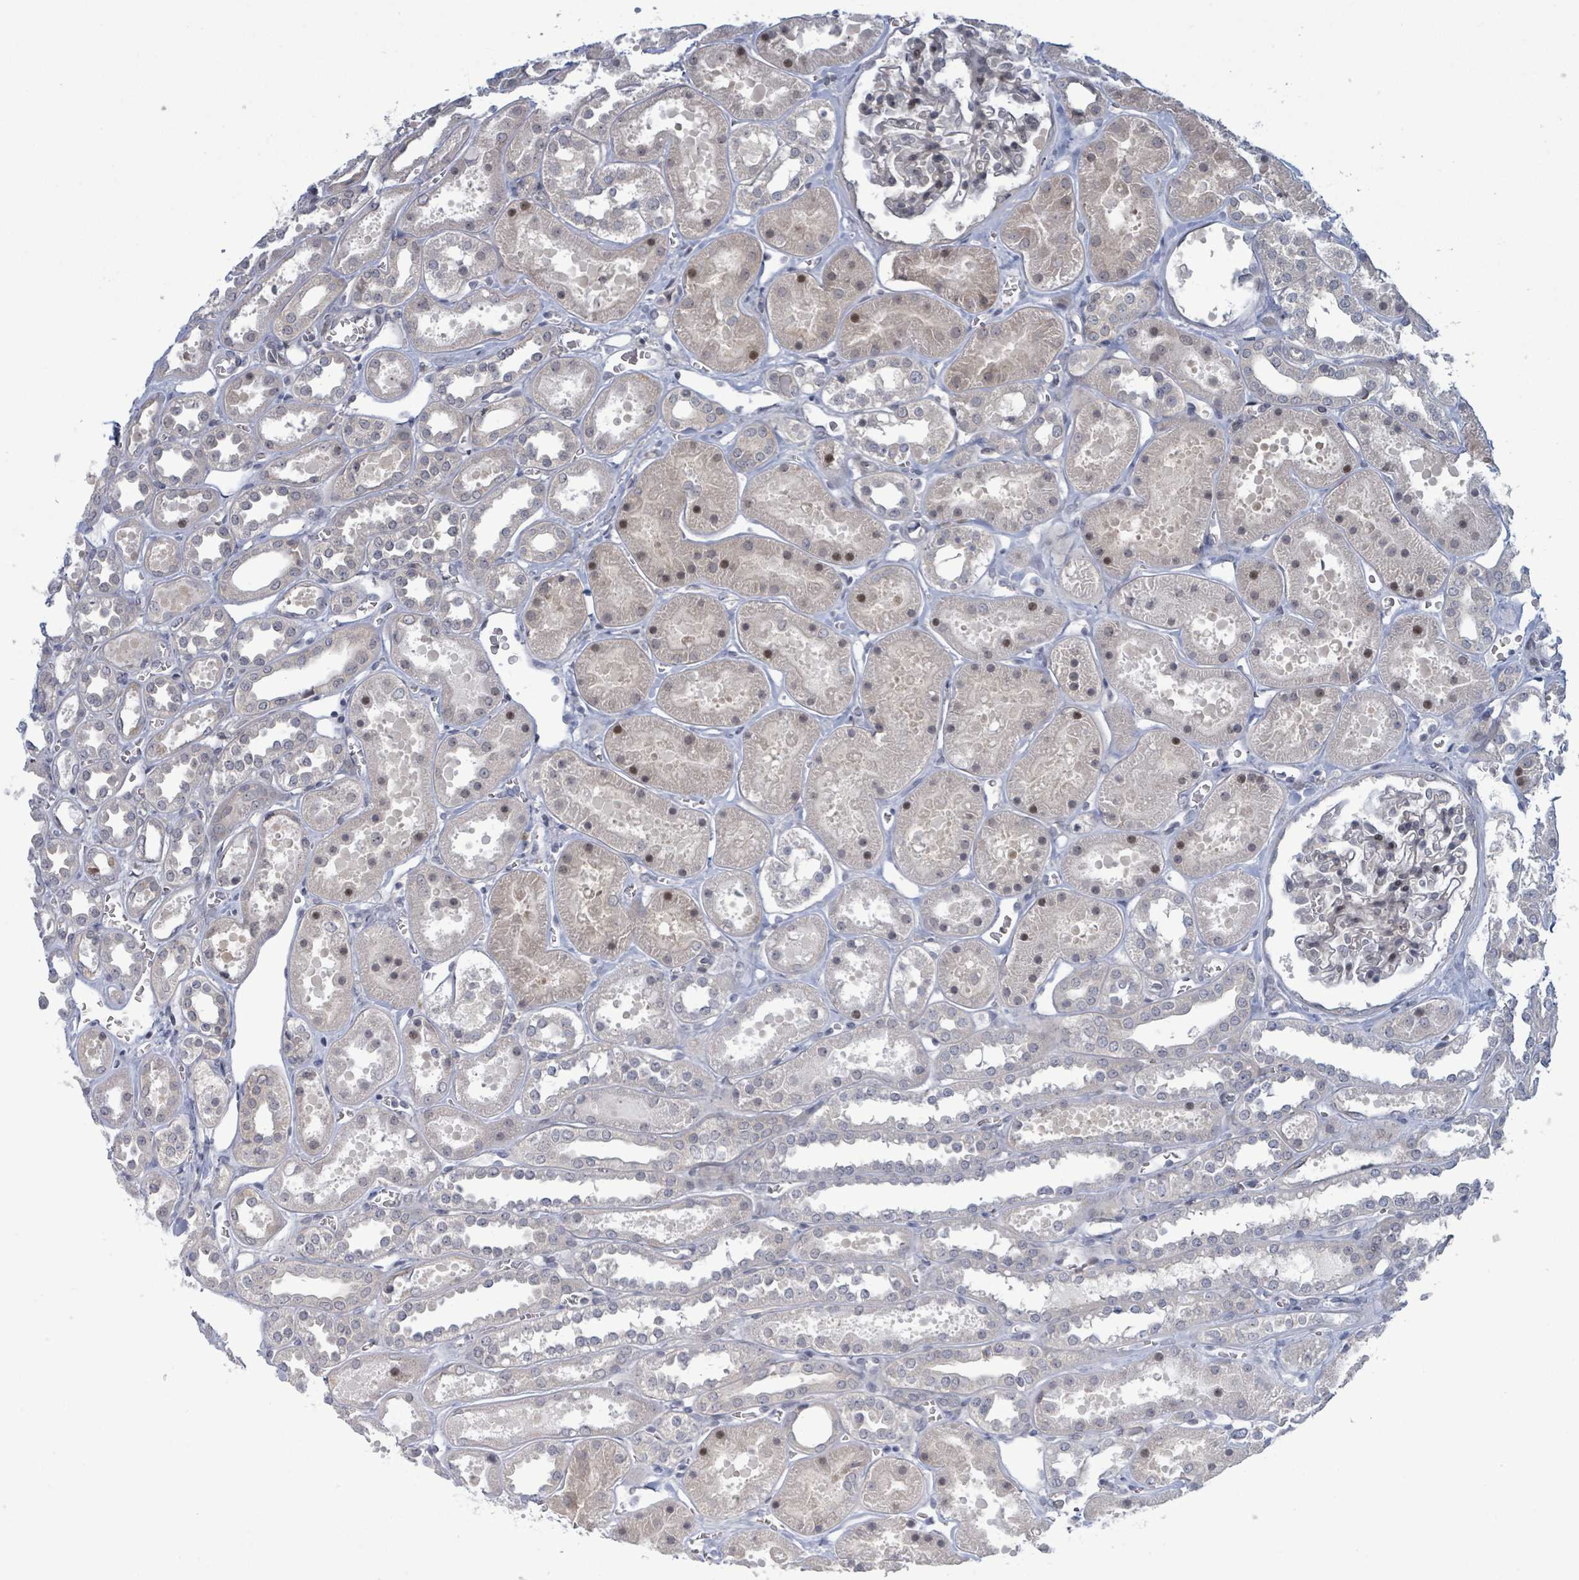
{"staining": {"intensity": "moderate", "quantity": "<25%", "location": "nuclear"}, "tissue": "kidney", "cell_type": "Cells in glomeruli", "image_type": "normal", "snomed": [{"axis": "morphology", "description": "Normal tissue, NOS"}, {"axis": "topography", "description": "Kidney"}], "caption": "This image exhibits immunohistochemistry staining of unremarkable kidney, with low moderate nuclear staining in about <25% of cells in glomeruli.", "gene": "RPL32", "patient": {"sex": "female", "age": 41}}